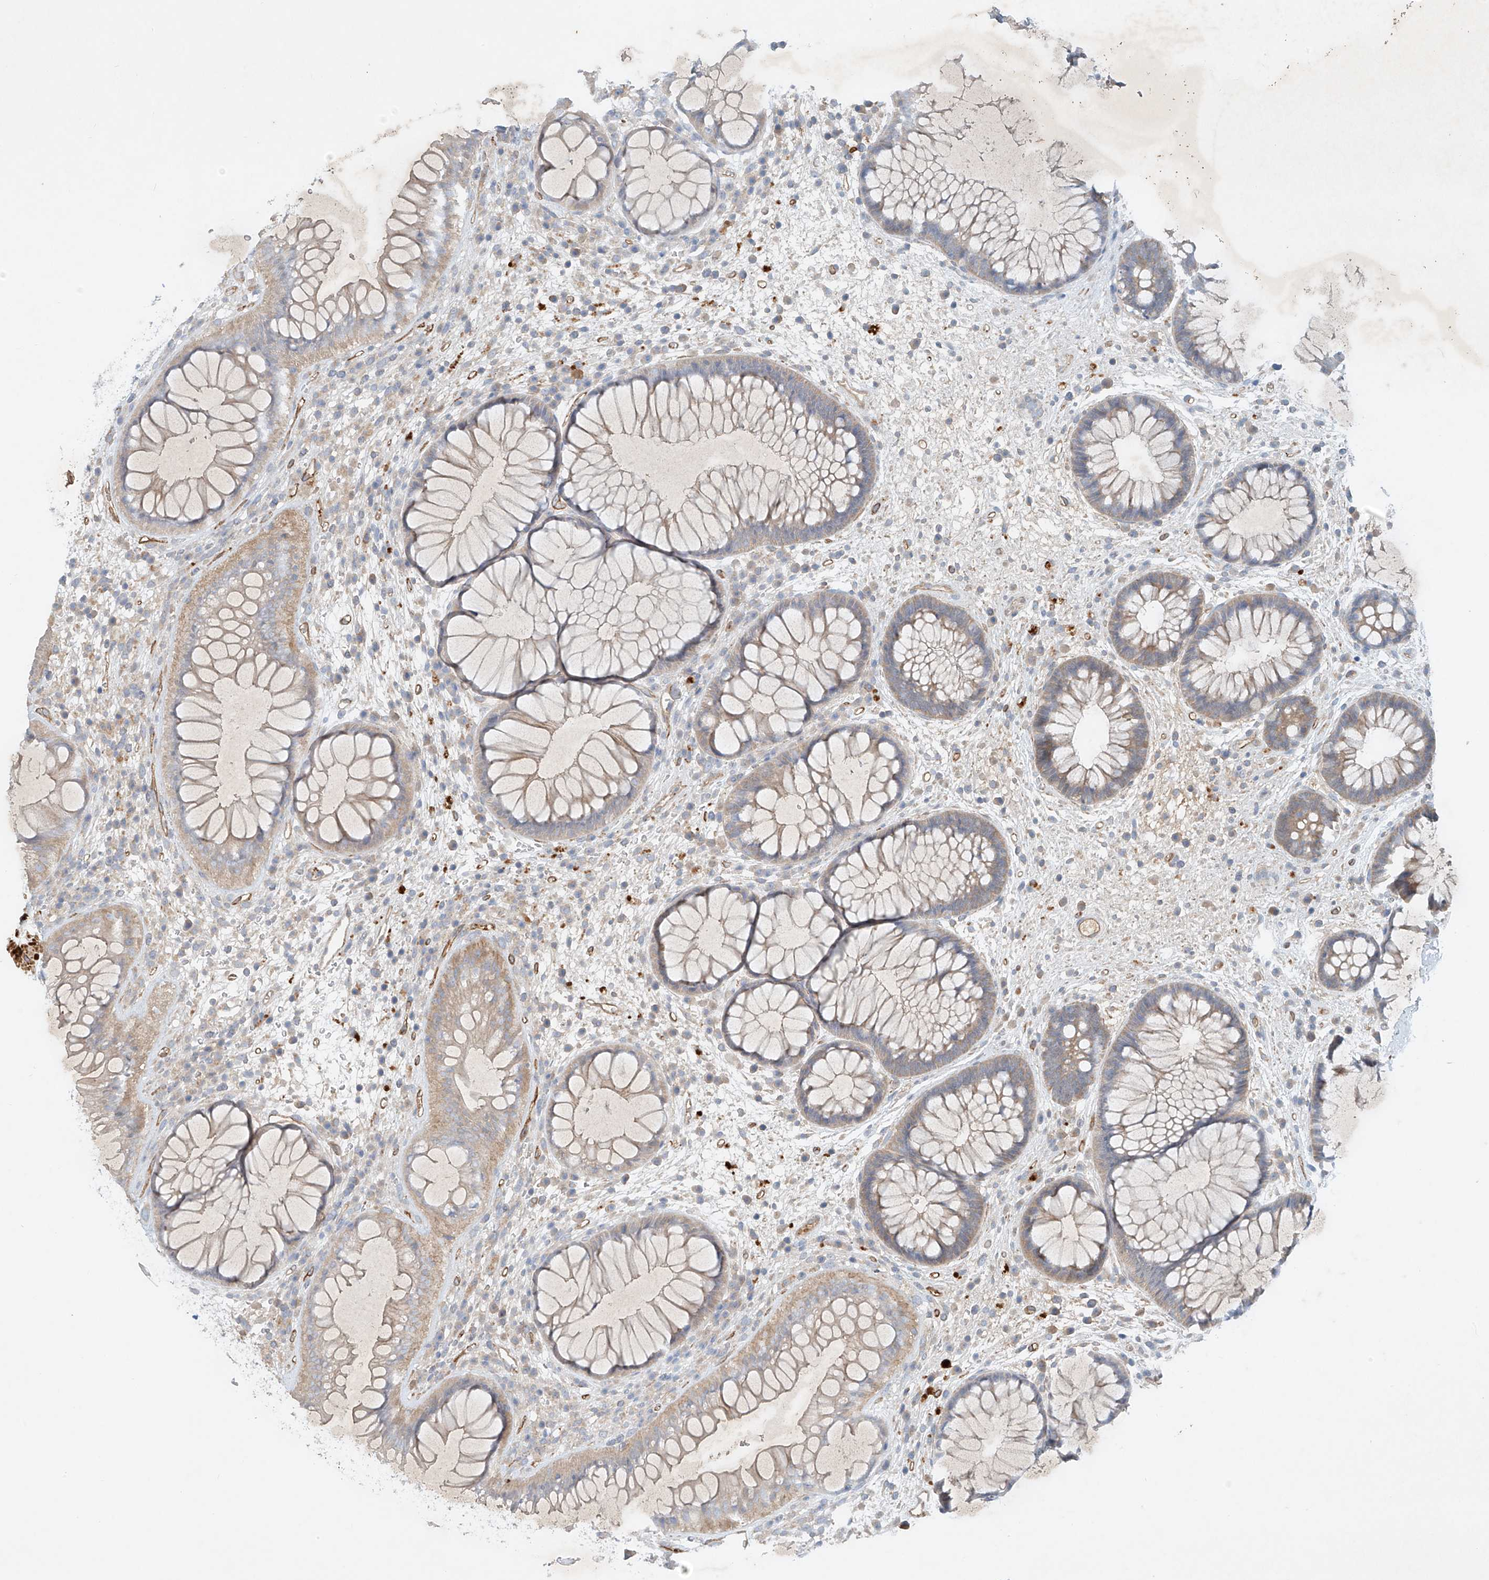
{"staining": {"intensity": "weak", "quantity": "25%-75%", "location": "cytoplasmic/membranous"}, "tissue": "rectum", "cell_type": "Glandular cells", "image_type": "normal", "snomed": [{"axis": "morphology", "description": "Normal tissue, NOS"}, {"axis": "topography", "description": "Rectum"}], "caption": "Weak cytoplasmic/membranous expression for a protein is identified in about 25%-75% of glandular cells of benign rectum using immunohistochemistry (IHC).", "gene": "ENSG00000266202", "patient": {"sex": "male", "age": 51}}